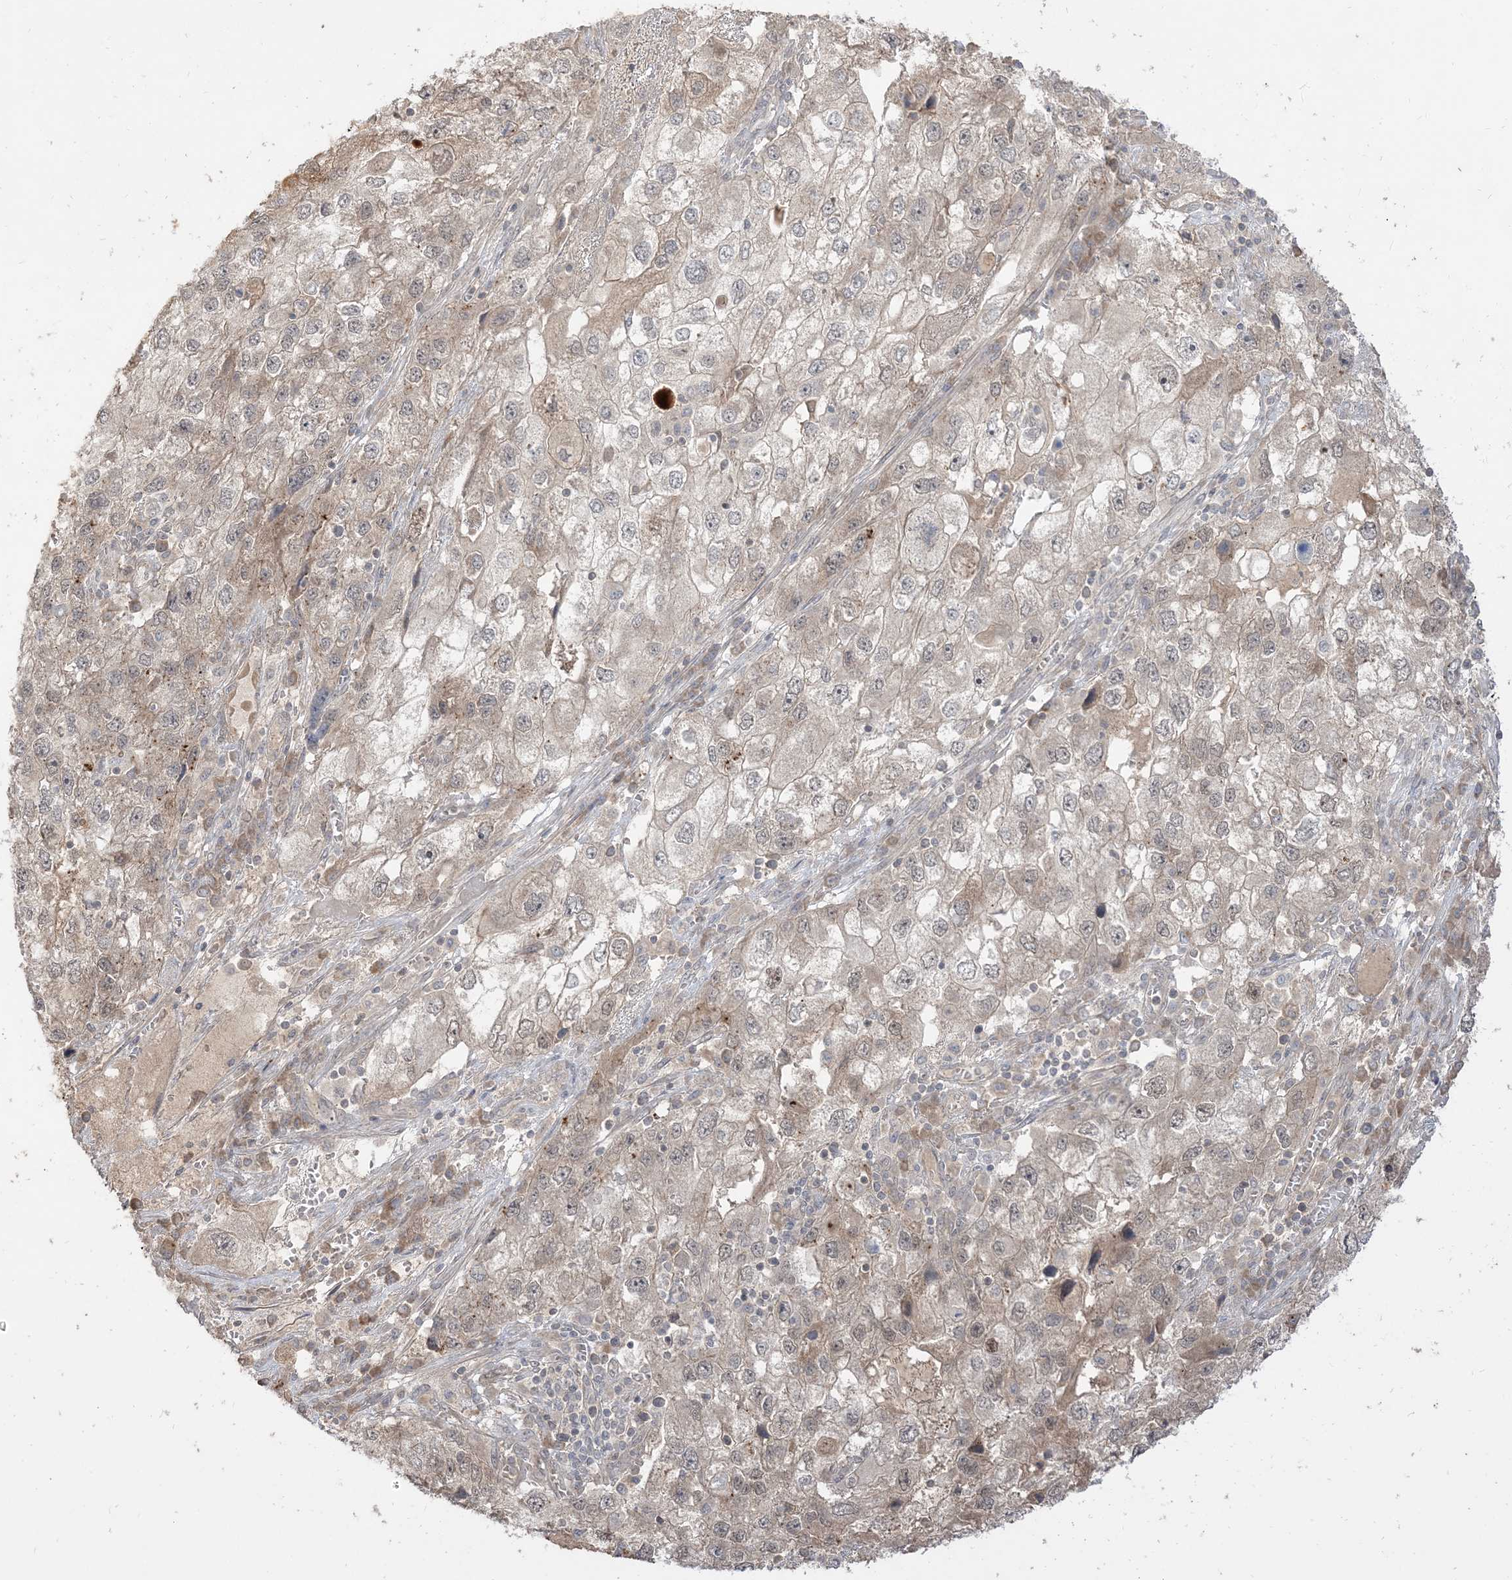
{"staining": {"intensity": "weak", "quantity": "<25%", "location": "cytoplasmic/membranous"}, "tissue": "endometrial cancer", "cell_type": "Tumor cells", "image_type": "cancer", "snomed": [{"axis": "morphology", "description": "Adenocarcinoma, NOS"}, {"axis": "topography", "description": "Endometrium"}], "caption": "A micrograph of human adenocarcinoma (endometrial) is negative for staining in tumor cells. (DAB IHC with hematoxylin counter stain).", "gene": "TBCC", "patient": {"sex": "female", "age": 49}}